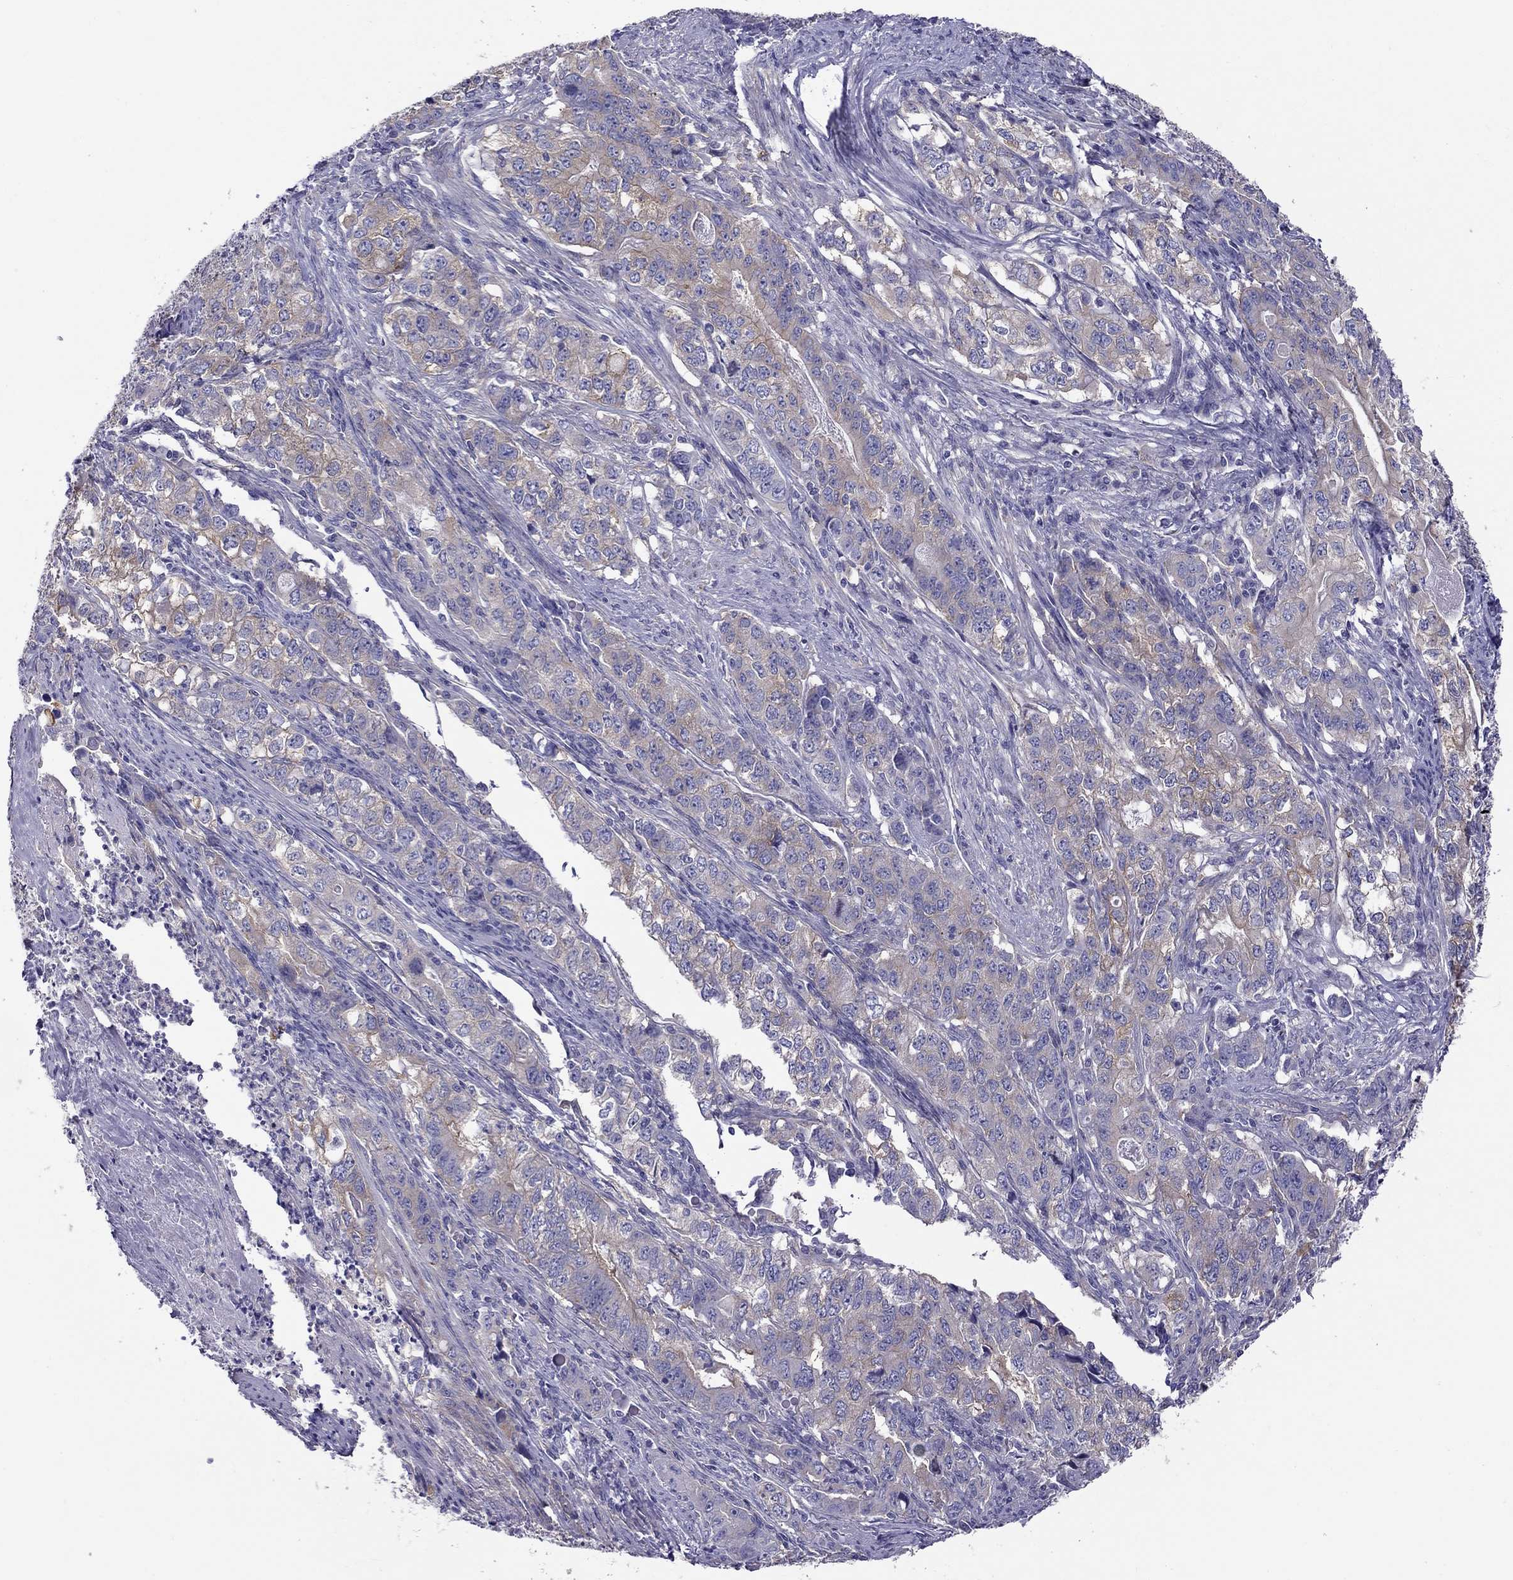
{"staining": {"intensity": "weak", "quantity": ">75%", "location": "cytoplasmic/membranous"}, "tissue": "stomach cancer", "cell_type": "Tumor cells", "image_type": "cancer", "snomed": [{"axis": "morphology", "description": "Adenocarcinoma, NOS"}, {"axis": "topography", "description": "Stomach, lower"}], "caption": "Immunohistochemical staining of human adenocarcinoma (stomach) exhibits low levels of weak cytoplasmic/membranous protein staining in approximately >75% of tumor cells.", "gene": "ALOX15B", "patient": {"sex": "female", "age": 72}}